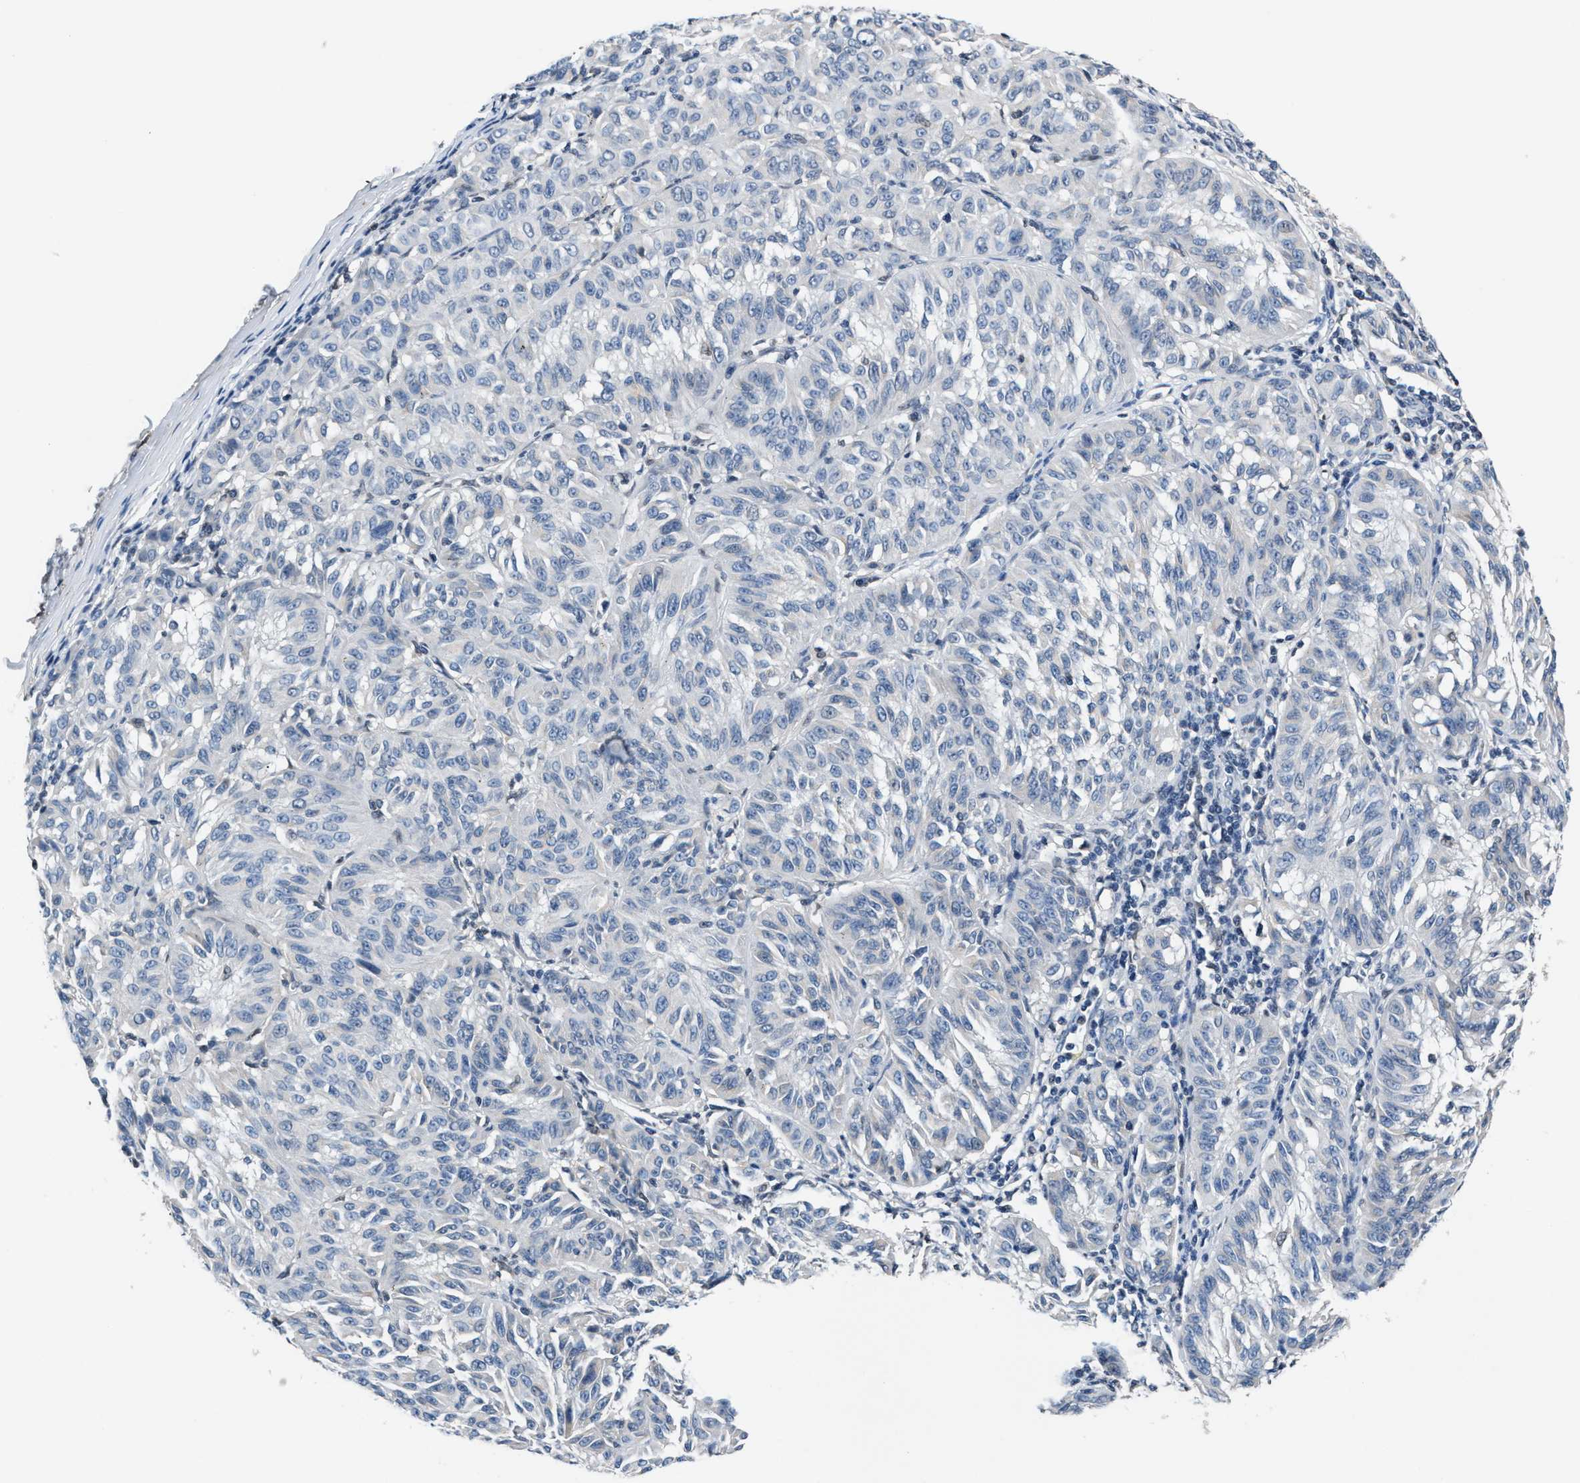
{"staining": {"intensity": "negative", "quantity": "none", "location": "none"}, "tissue": "melanoma", "cell_type": "Tumor cells", "image_type": "cancer", "snomed": [{"axis": "morphology", "description": "Malignant melanoma, NOS"}, {"axis": "topography", "description": "Skin"}], "caption": "DAB immunohistochemical staining of human melanoma exhibits no significant staining in tumor cells.", "gene": "MYH3", "patient": {"sex": "female", "age": 72}}